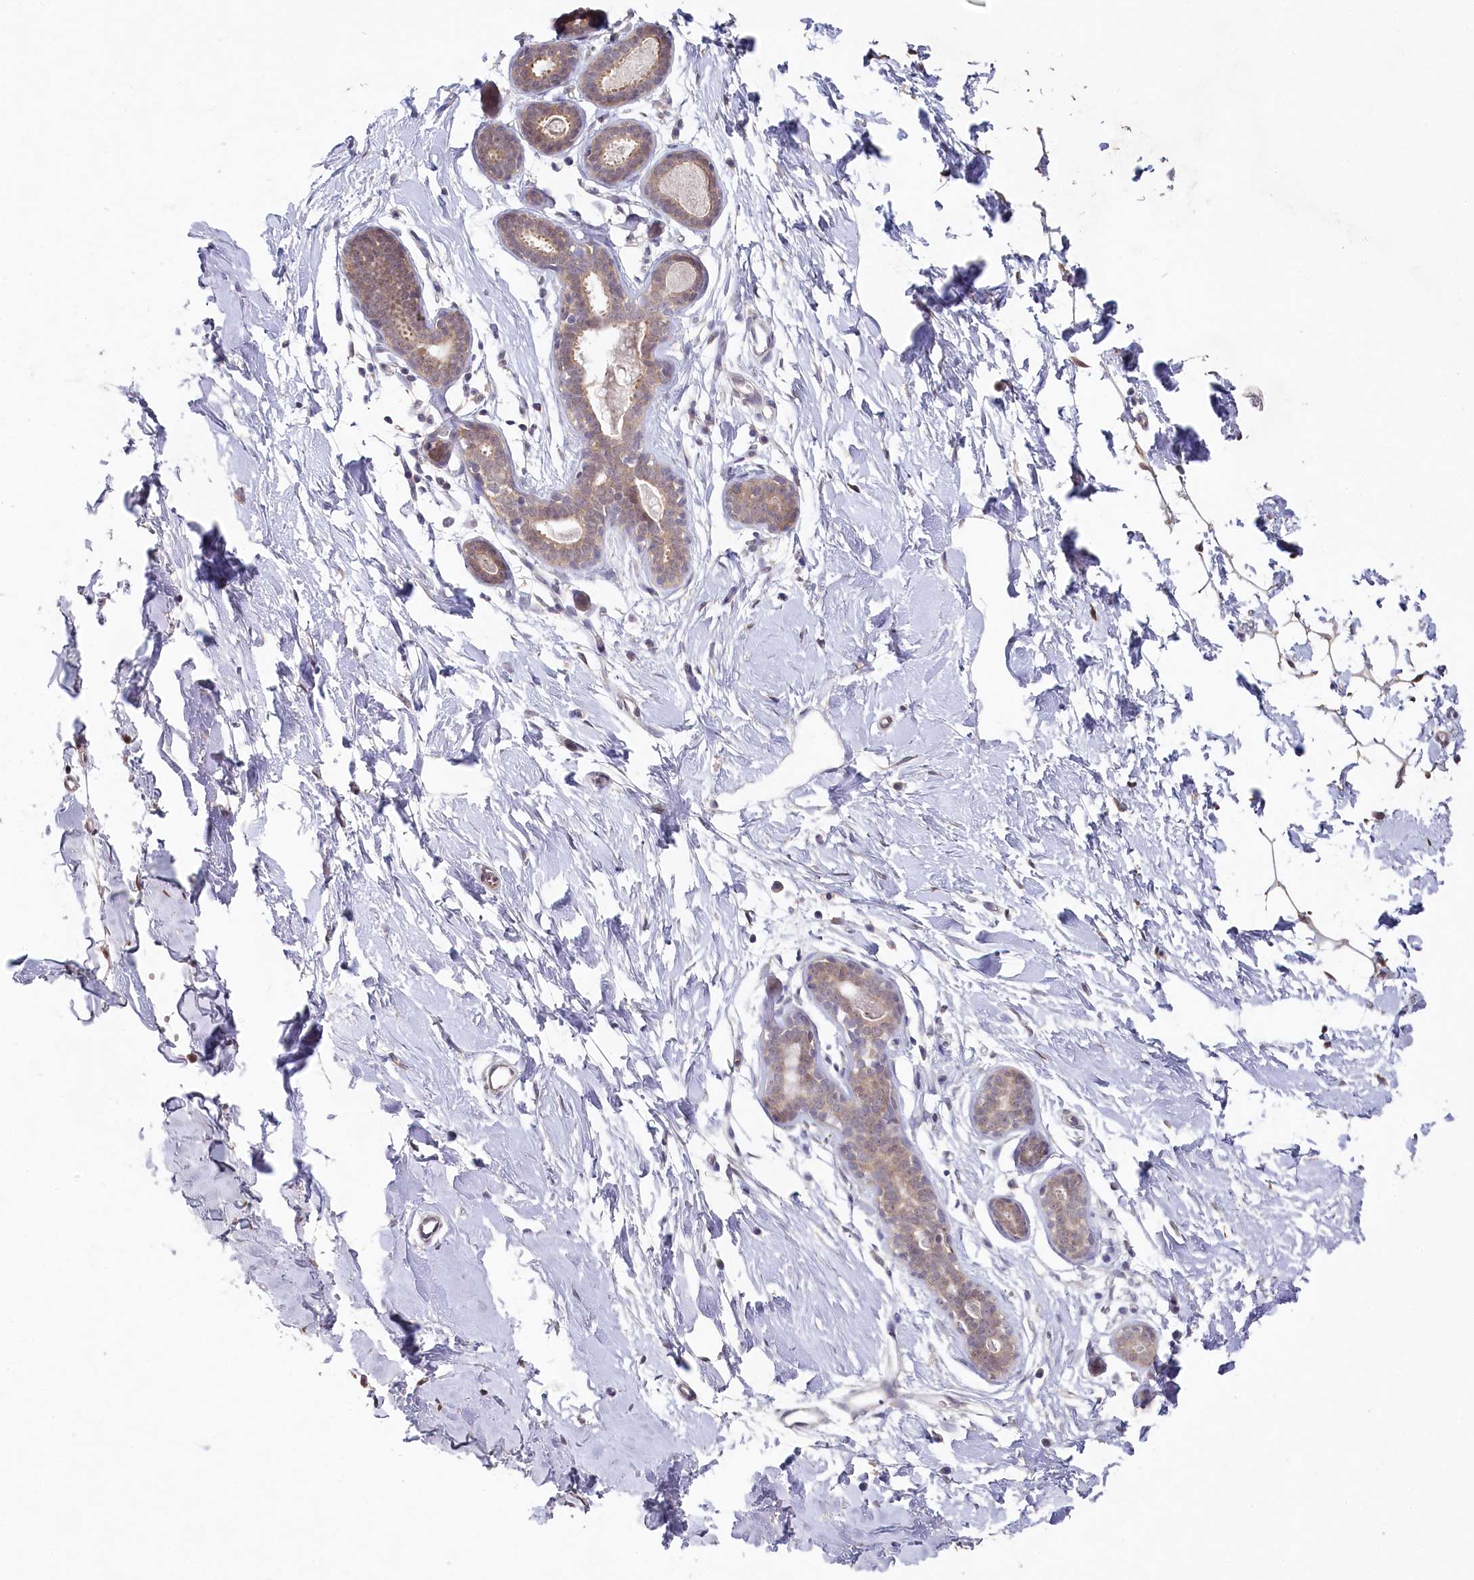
{"staining": {"intensity": "moderate", "quantity": "<25%", "location": "cytoplasmic/membranous"}, "tissue": "adipose tissue", "cell_type": "Adipocytes", "image_type": "normal", "snomed": [{"axis": "morphology", "description": "Normal tissue, NOS"}, {"axis": "topography", "description": "Breast"}], "caption": "Immunohistochemistry (IHC) photomicrograph of unremarkable adipose tissue stained for a protein (brown), which reveals low levels of moderate cytoplasmic/membranous positivity in approximately <25% of adipocytes.", "gene": "AAMDC", "patient": {"sex": "female", "age": 23}}